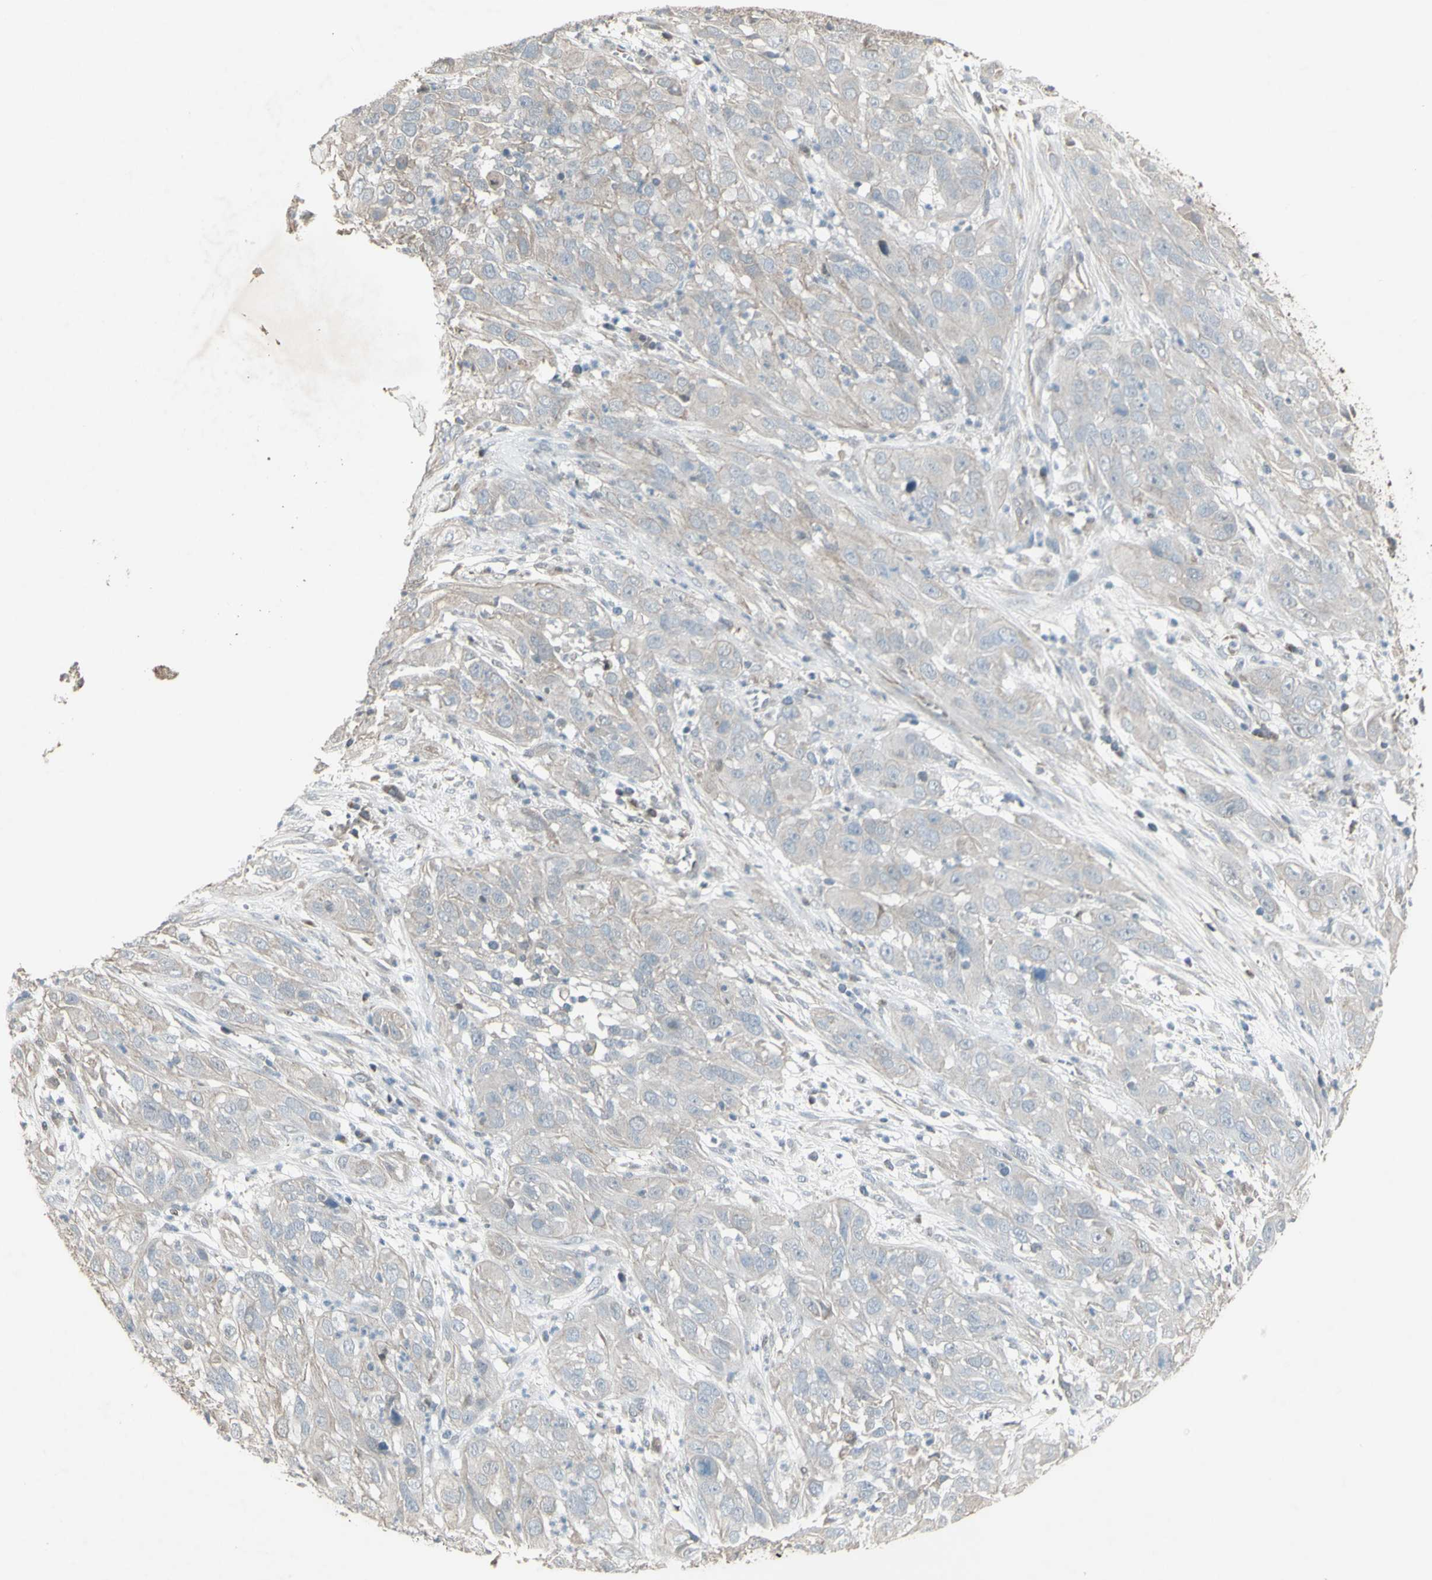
{"staining": {"intensity": "negative", "quantity": "none", "location": "none"}, "tissue": "cervical cancer", "cell_type": "Tumor cells", "image_type": "cancer", "snomed": [{"axis": "morphology", "description": "Squamous cell carcinoma, NOS"}, {"axis": "topography", "description": "Cervix"}], "caption": "Micrograph shows no significant protein expression in tumor cells of cervical cancer.", "gene": "FXYD3", "patient": {"sex": "female", "age": 32}}